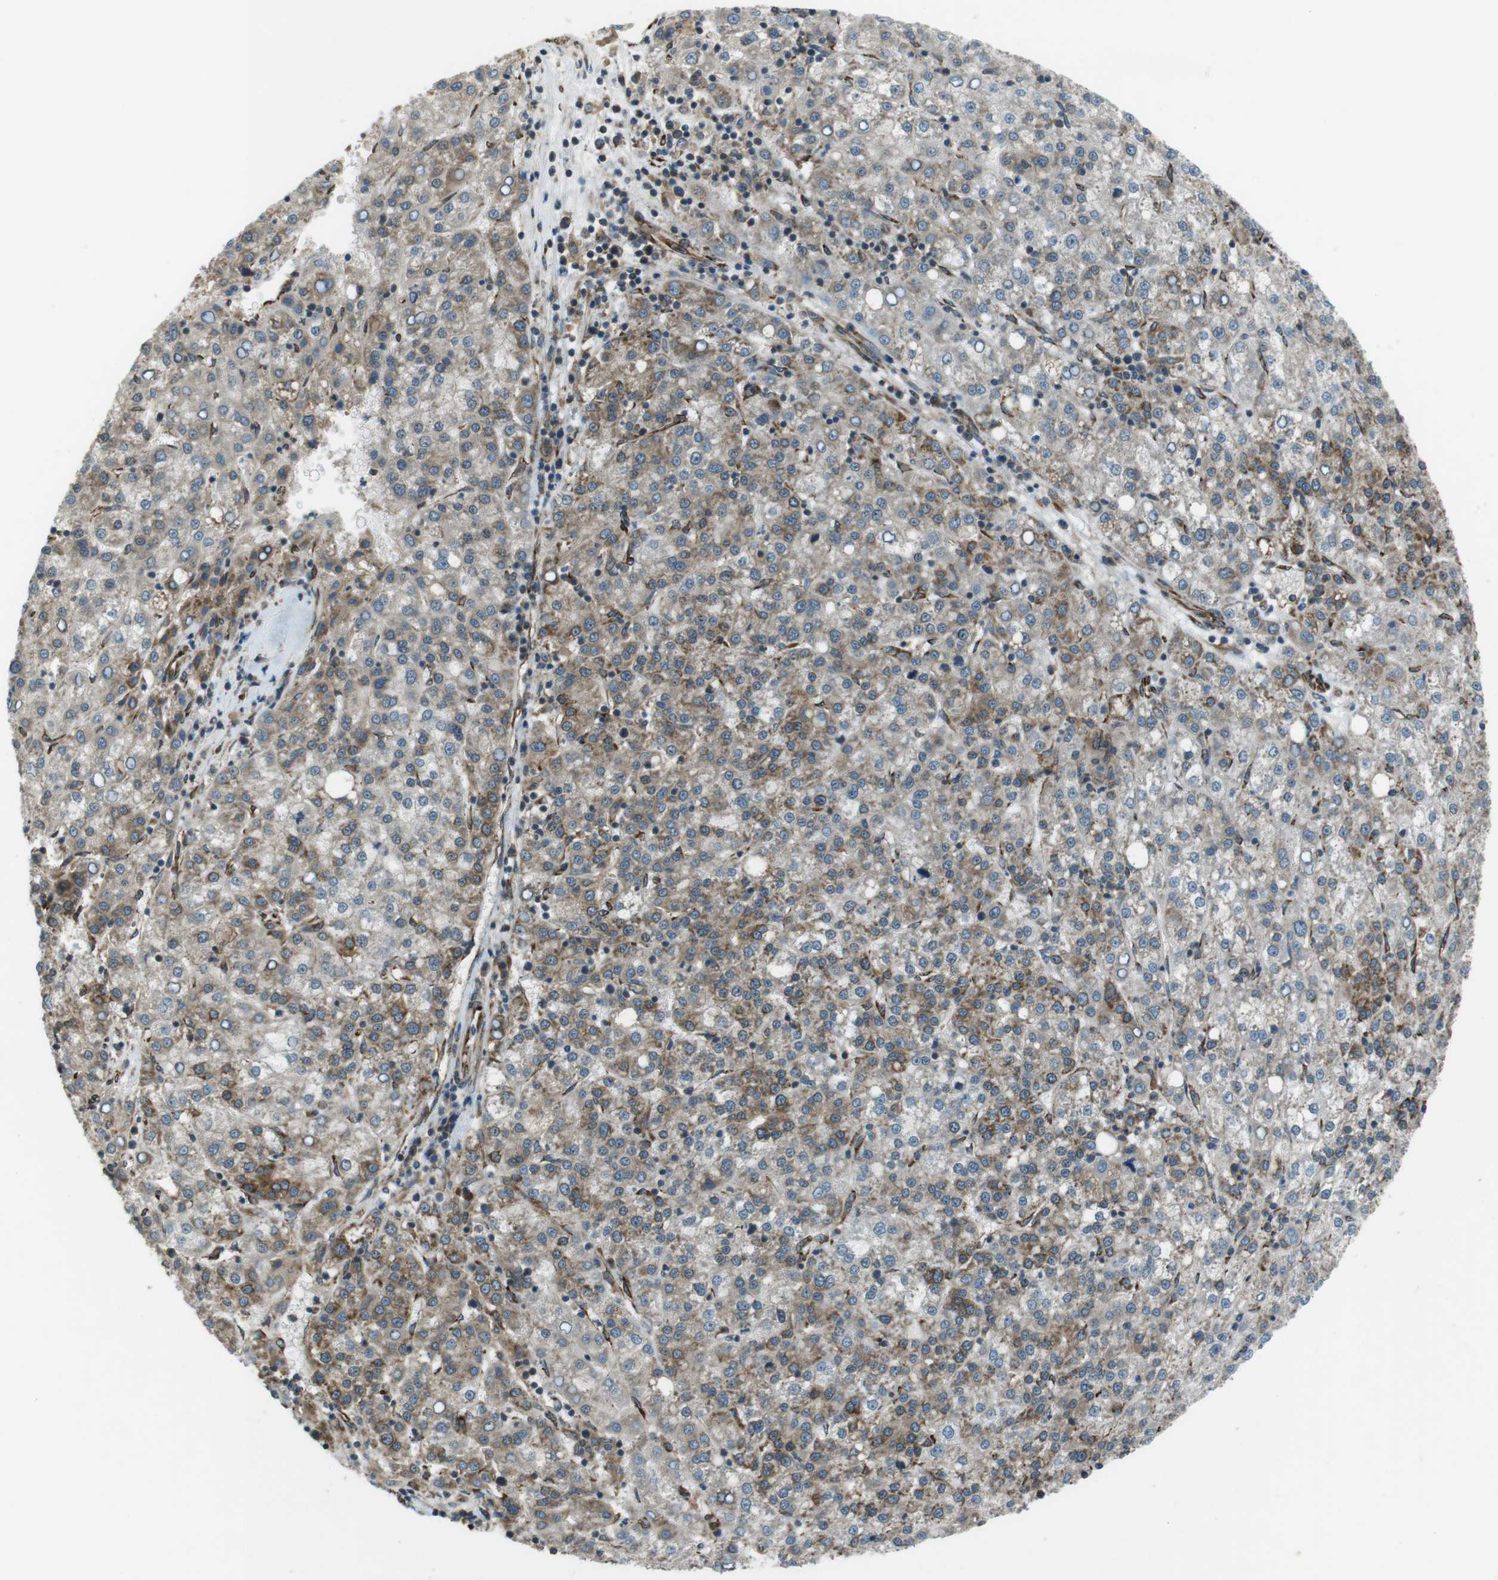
{"staining": {"intensity": "moderate", "quantity": "25%-75%", "location": "cytoplasmic/membranous"}, "tissue": "liver cancer", "cell_type": "Tumor cells", "image_type": "cancer", "snomed": [{"axis": "morphology", "description": "Carcinoma, Hepatocellular, NOS"}, {"axis": "topography", "description": "Liver"}], "caption": "Human liver cancer stained with a protein marker displays moderate staining in tumor cells.", "gene": "KTN1", "patient": {"sex": "female", "age": 58}}